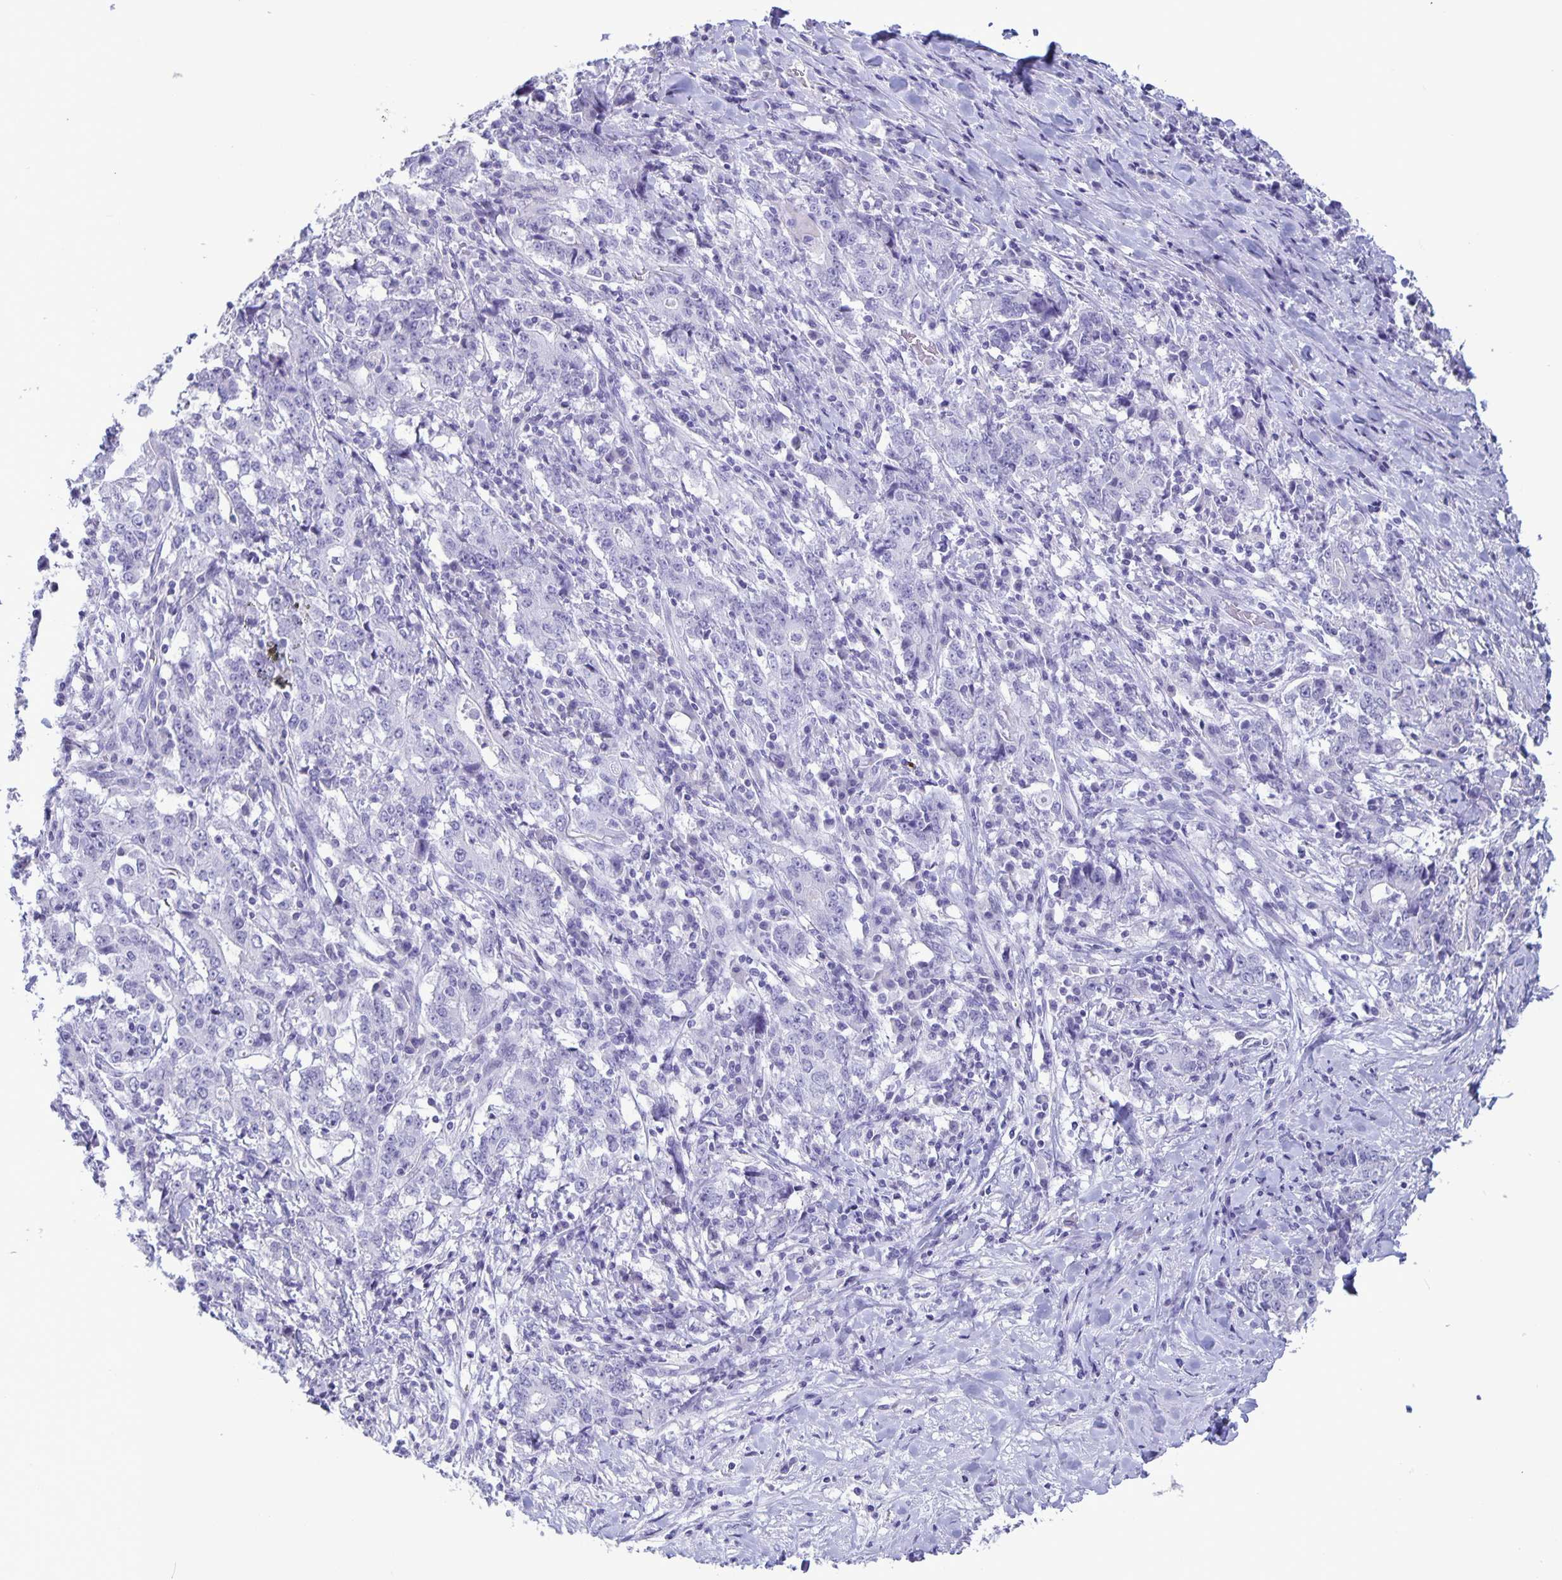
{"staining": {"intensity": "negative", "quantity": "none", "location": "none"}, "tissue": "stomach cancer", "cell_type": "Tumor cells", "image_type": "cancer", "snomed": [{"axis": "morphology", "description": "Normal tissue, NOS"}, {"axis": "morphology", "description": "Adenocarcinoma, NOS"}, {"axis": "topography", "description": "Stomach, upper"}, {"axis": "topography", "description": "Stomach"}], "caption": "Immunohistochemistry histopathology image of neoplastic tissue: human adenocarcinoma (stomach) stained with DAB (3,3'-diaminobenzidine) demonstrates no significant protein positivity in tumor cells.", "gene": "BPIFA3", "patient": {"sex": "male", "age": 59}}